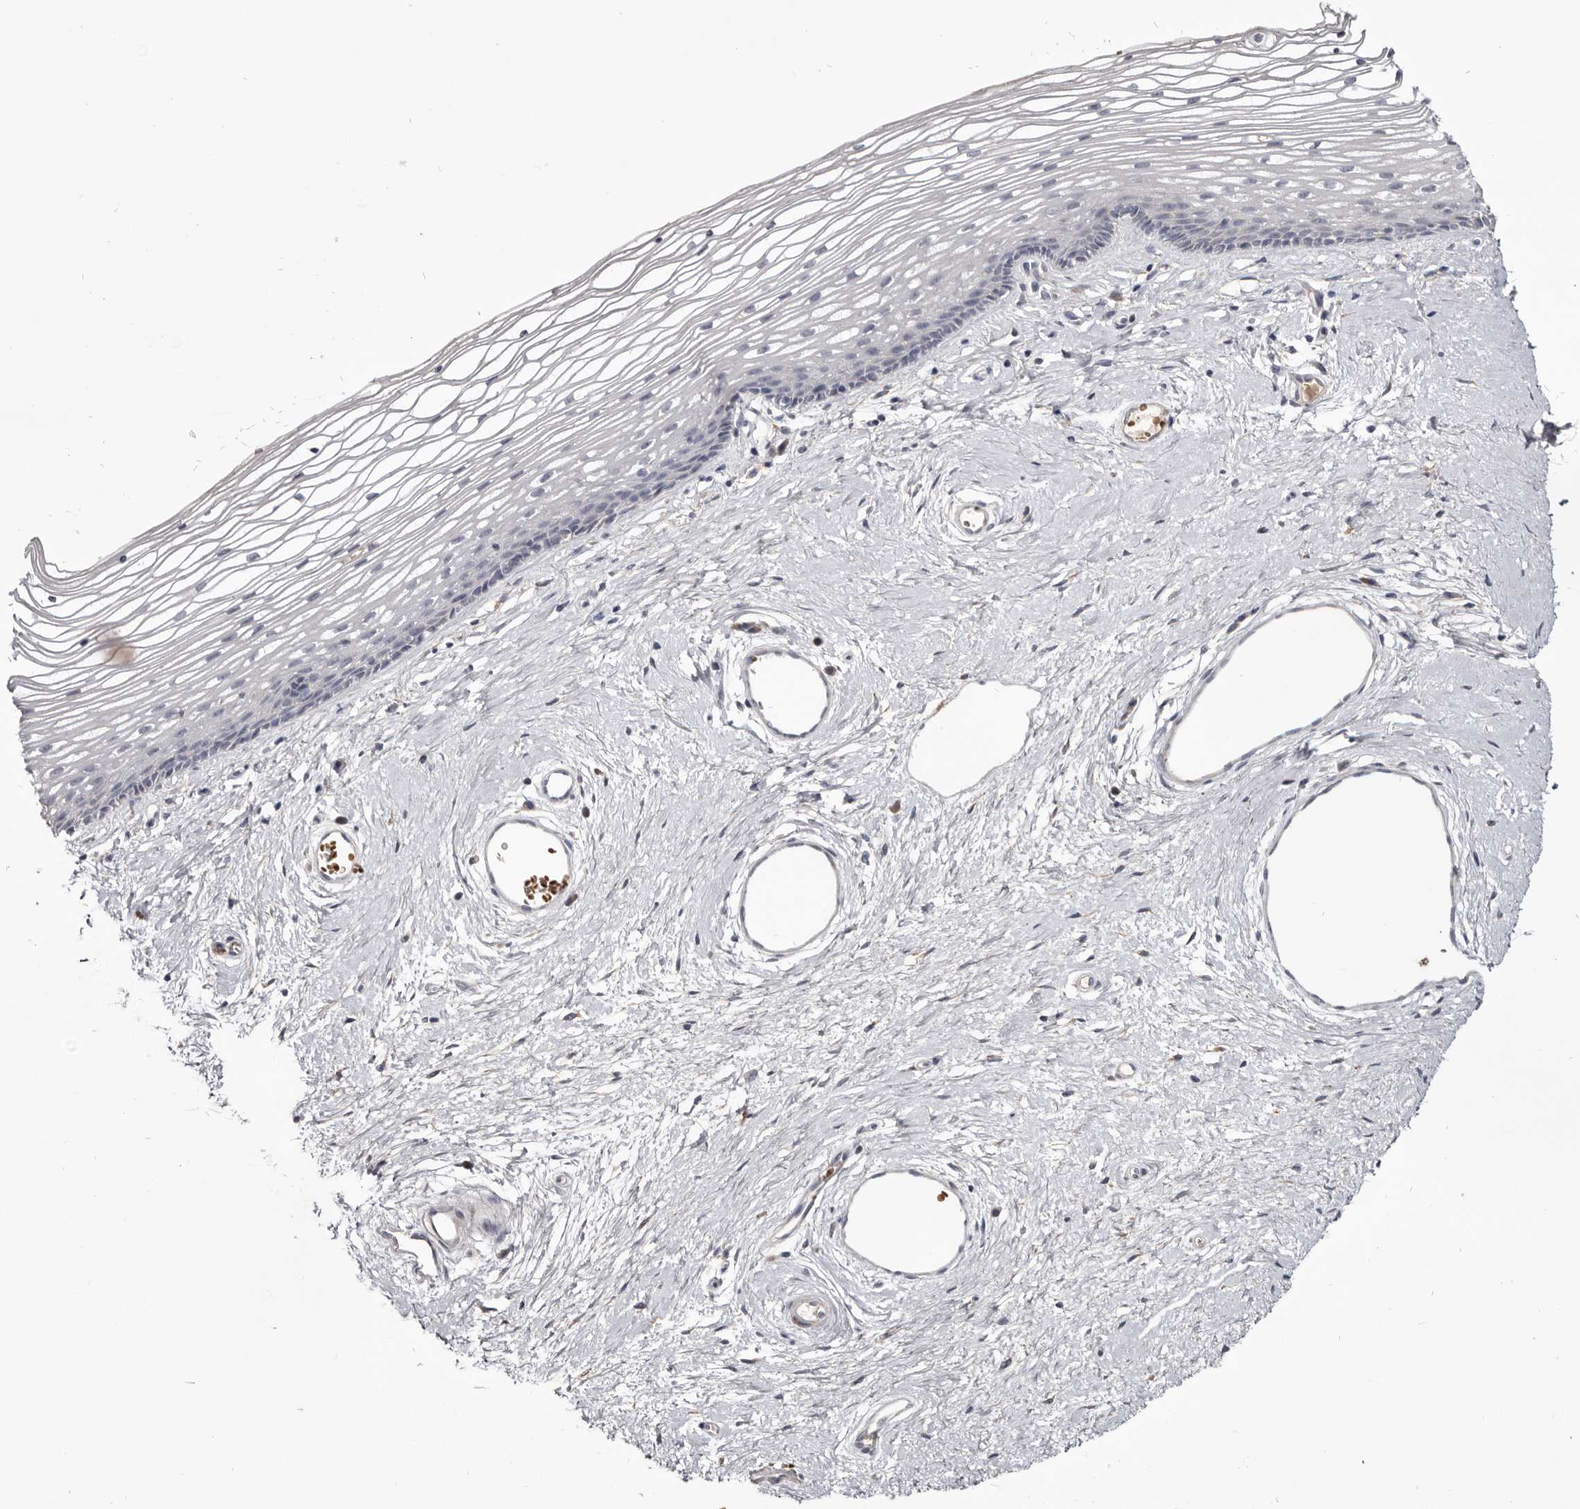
{"staining": {"intensity": "negative", "quantity": "none", "location": "none"}, "tissue": "vagina", "cell_type": "Squamous epithelial cells", "image_type": "normal", "snomed": [{"axis": "morphology", "description": "Normal tissue, NOS"}, {"axis": "topography", "description": "Vagina"}], "caption": "Squamous epithelial cells are negative for protein expression in unremarkable human vagina. (Brightfield microscopy of DAB (3,3'-diaminobenzidine) immunohistochemistry (IHC) at high magnification).", "gene": "NENF", "patient": {"sex": "female", "age": 46}}